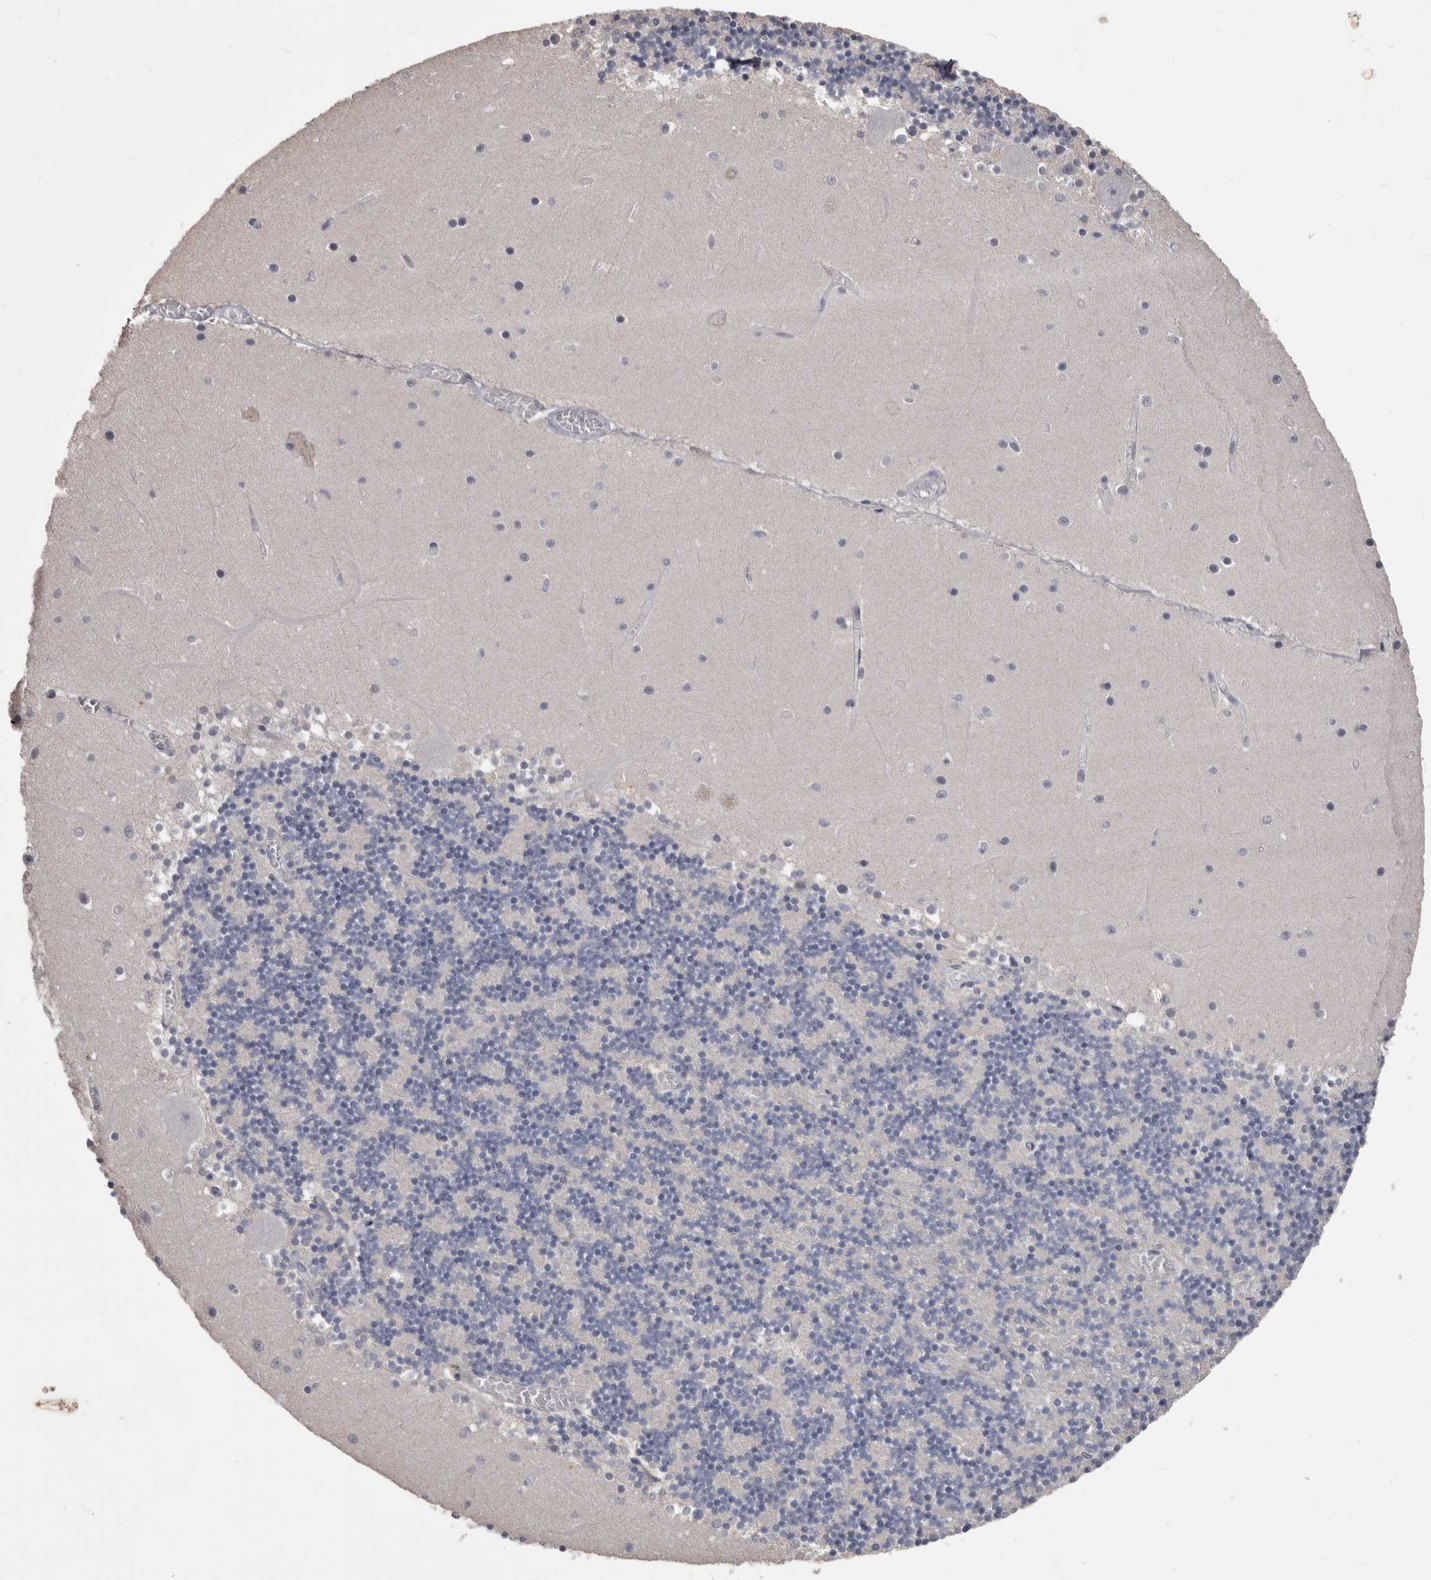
{"staining": {"intensity": "negative", "quantity": "none", "location": "none"}, "tissue": "cerebellum", "cell_type": "Cells in granular layer", "image_type": "normal", "snomed": [{"axis": "morphology", "description": "Normal tissue, NOS"}, {"axis": "topography", "description": "Cerebellum"}], "caption": "DAB (3,3'-diaminobenzidine) immunohistochemical staining of normal cerebellum shows no significant staining in cells in granular layer. The staining is performed using DAB brown chromogen with nuclei counter-stained in using hematoxylin.", "gene": "LPAR6", "patient": {"sex": "female", "age": 28}}